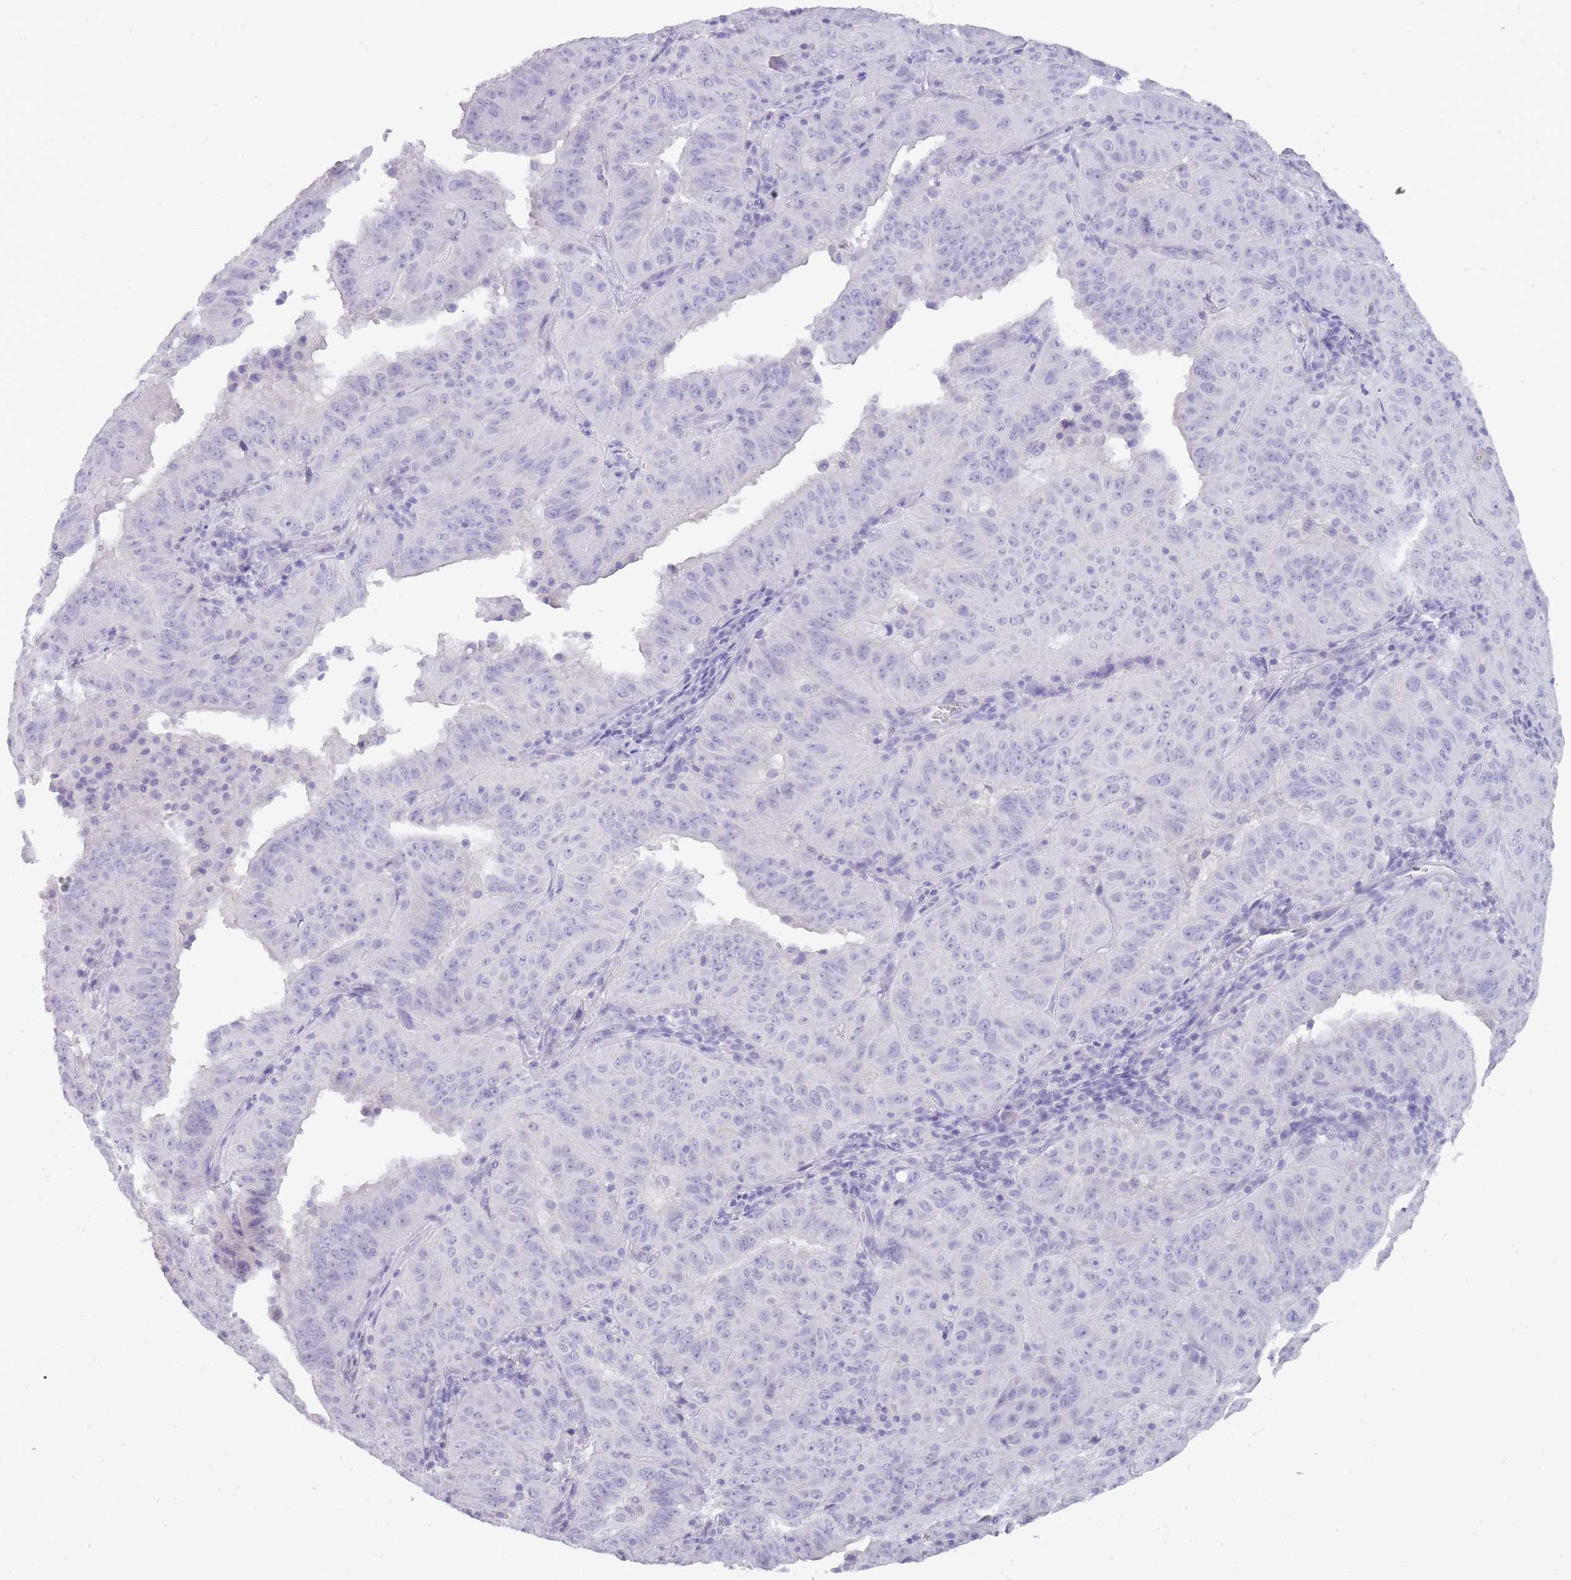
{"staining": {"intensity": "negative", "quantity": "none", "location": "none"}, "tissue": "pancreatic cancer", "cell_type": "Tumor cells", "image_type": "cancer", "snomed": [{"axis": "morphology", "description": "Adenocarcinoma, NOS"}, {"axis": "topography", "description": "Pancreas"}], "caption": "There is no significant staining in tumor cells of adenocarcinoma (pancreatic).", "gene": "TCP11", "patient": {"sex": "male", "age": 63}}